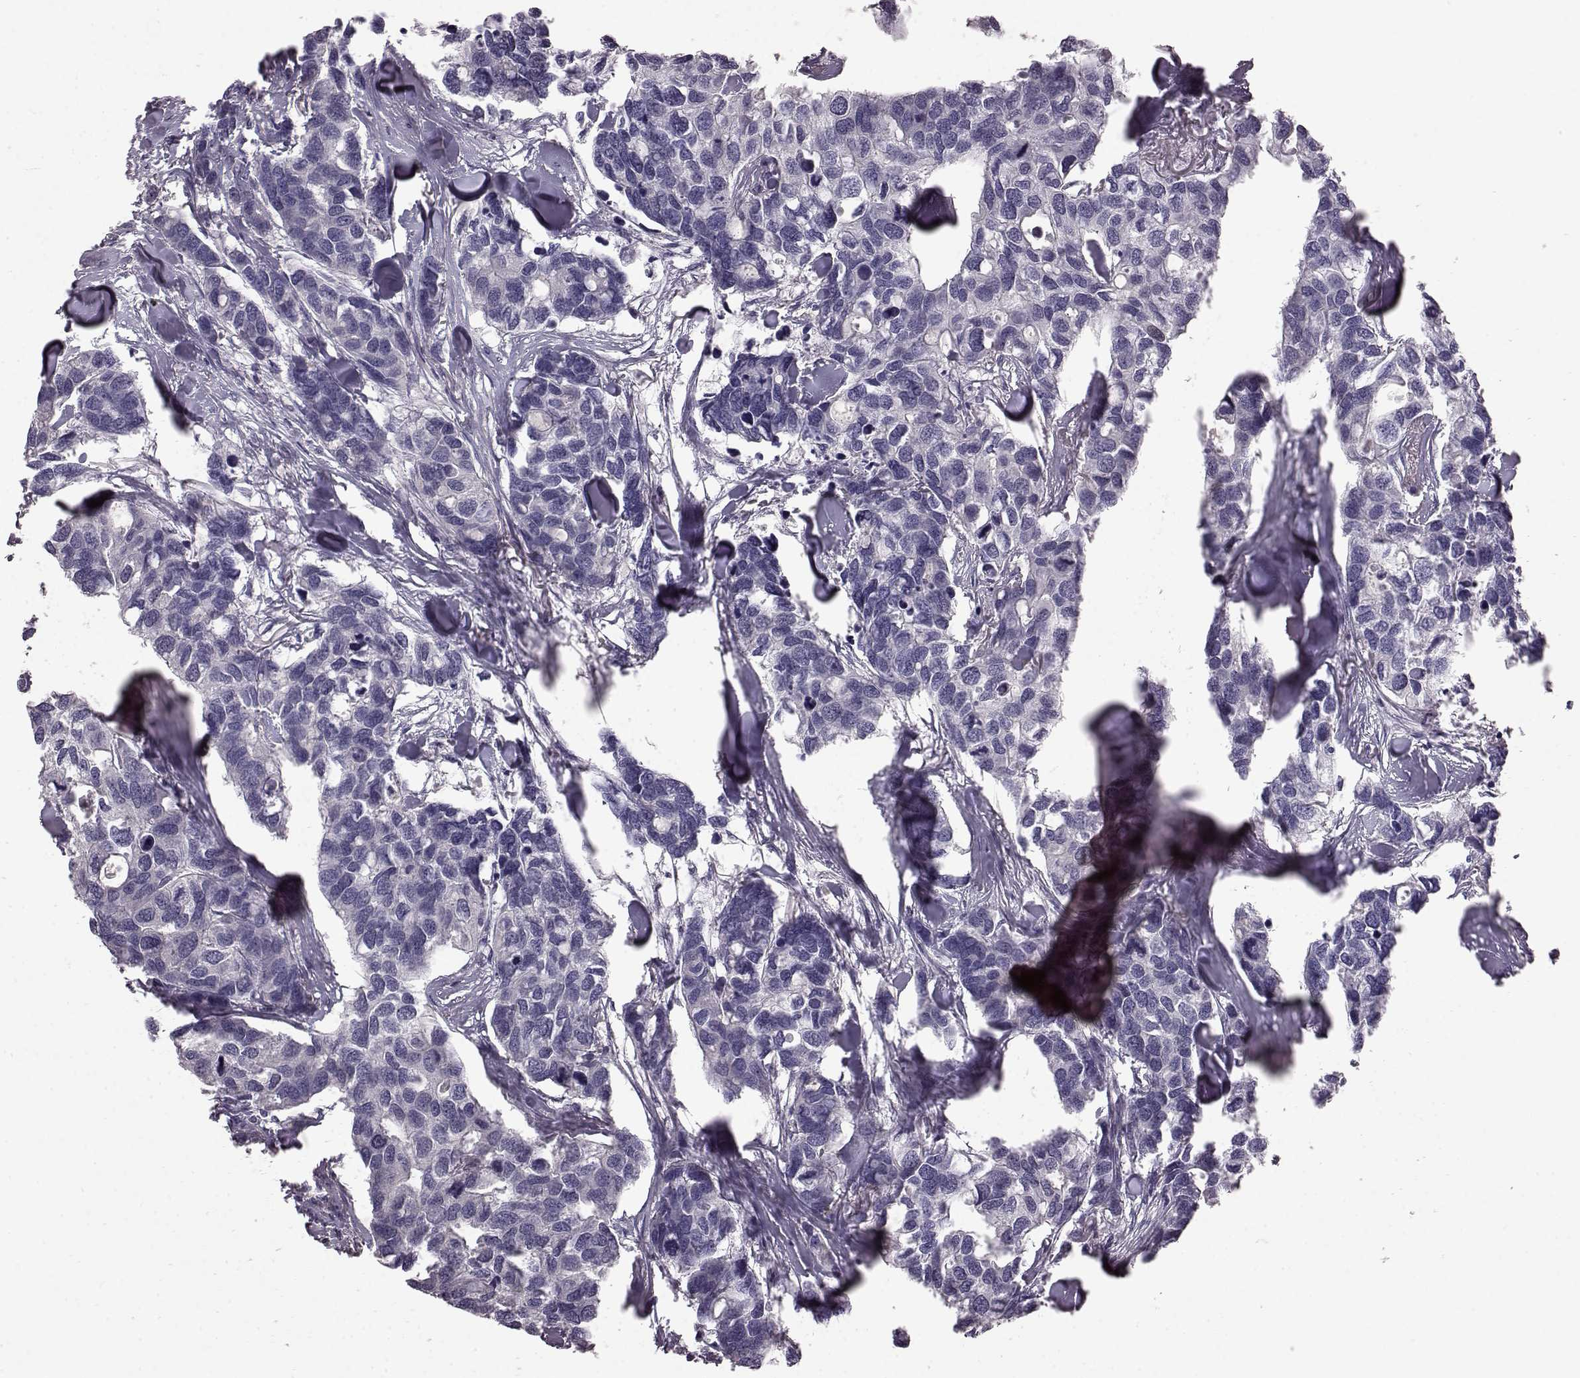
{"staining": {"intensity": "negative", "quantity": "none", "location": "none"}, "tissue": "breast cancer", "cell_type": "Tumor cells", "image_type": "cancer", "snomed": [{"axis": "morphology", "description": "Duct carcinoma"}, {"axis": "topography", "description": "Breast"}], "caption": "Human breast cancer stained for a protein using immunohistochemistry (IHC) exhibits no positivity in tumor cells.", "gene": "GRK1", "patient": {"sex": "female", "age": 83}}